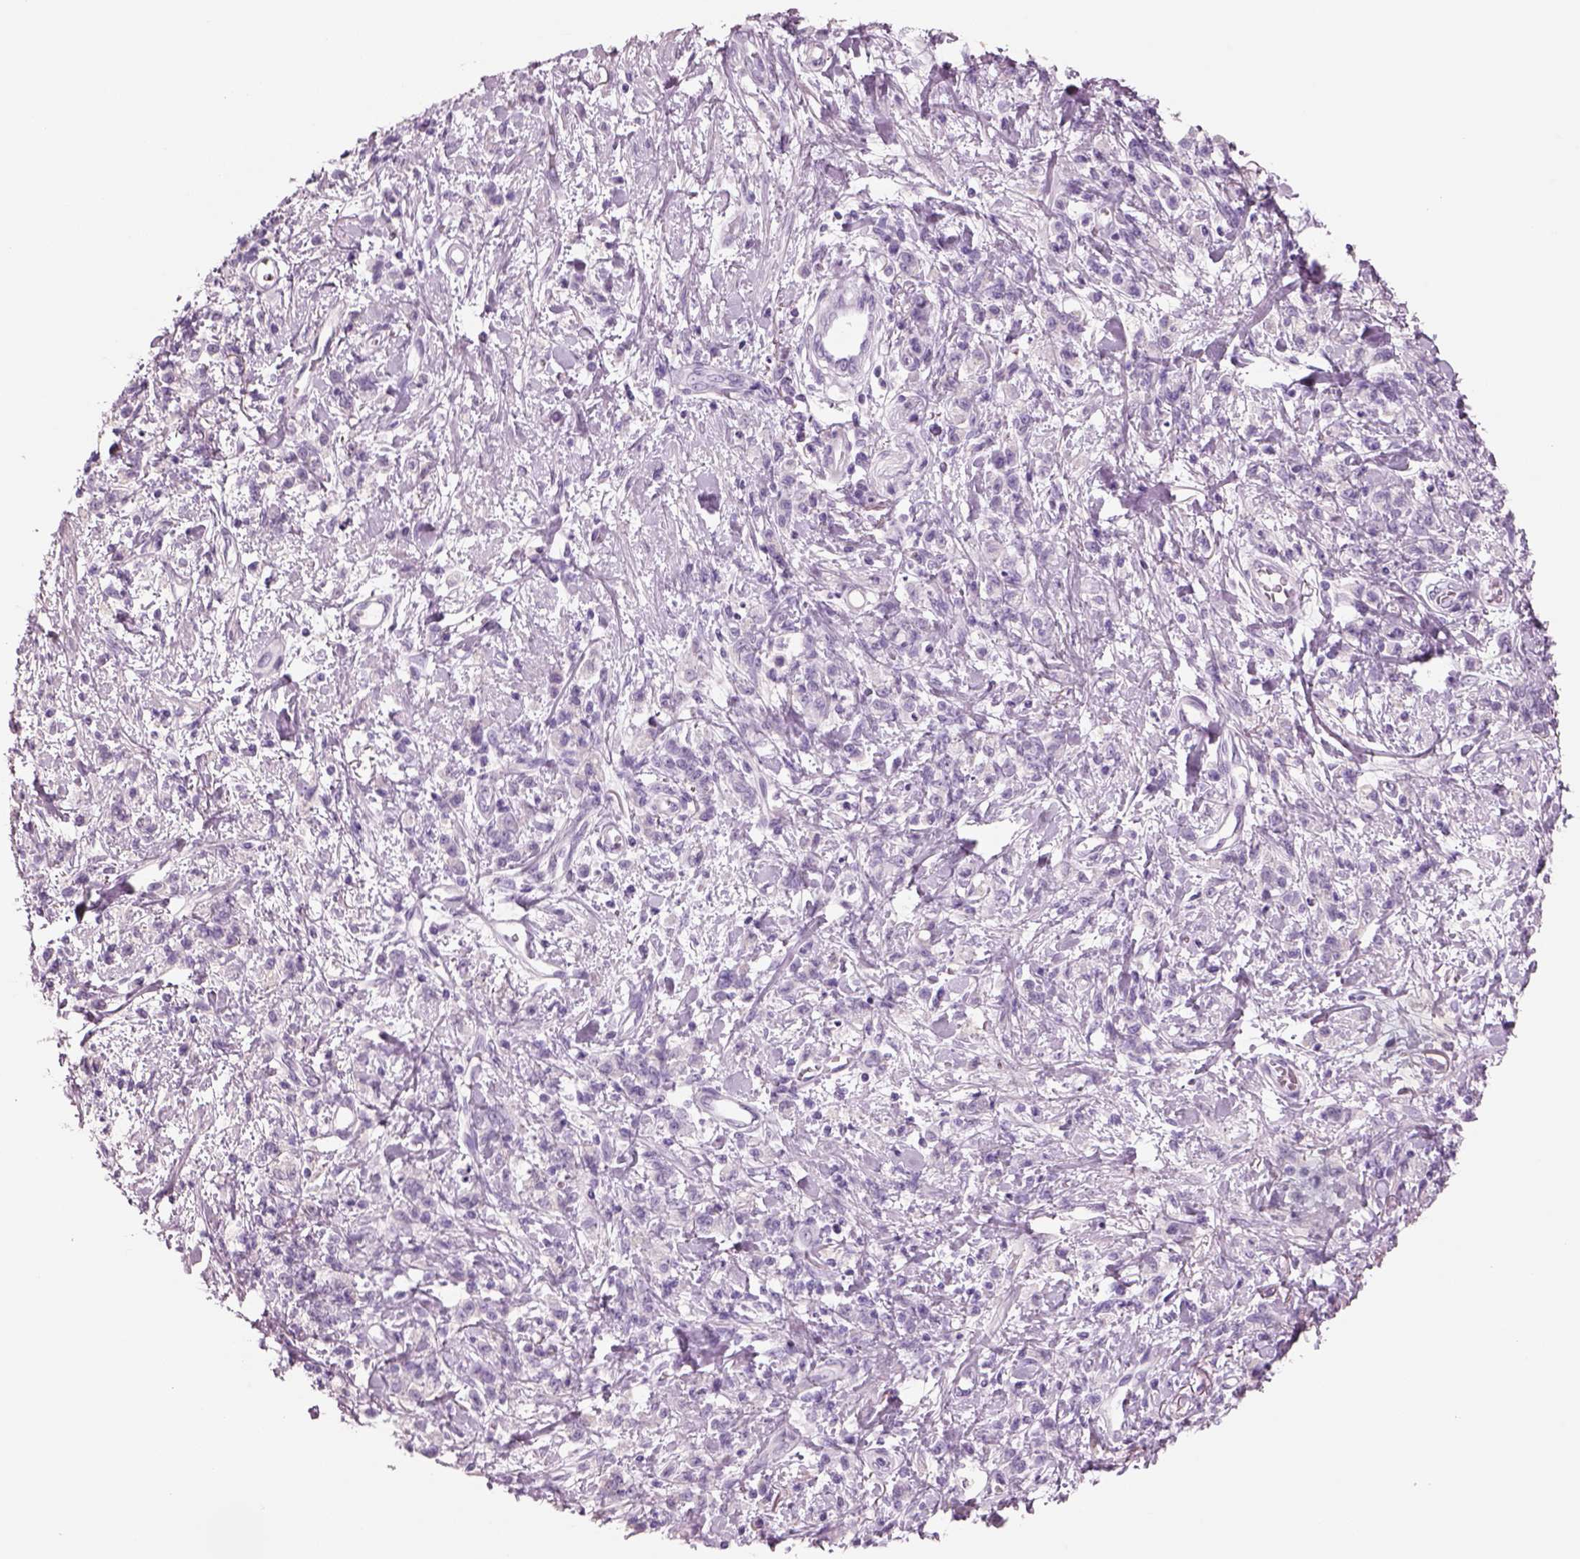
{"staining": {"intensity": "negative", "quantity": "none", "location": "none"}, "tissue": "stomach cancer", "cell_type": "Tumor cells", "image_type": "cancer", "snomed": [{"axis": "morphology", "description": "Adenocarcinoma, NOS"}, {"axis": "topography", "description": "Stomach"}], "caption": "Immunohistochemistry (IHC) photomicrograph of adenocarcinoma (stomach) stained for a protein (brown), which reveals no positivity in tumor cells.", "gene": "RHO", "patient": {"sex": "male", "age": 77}}